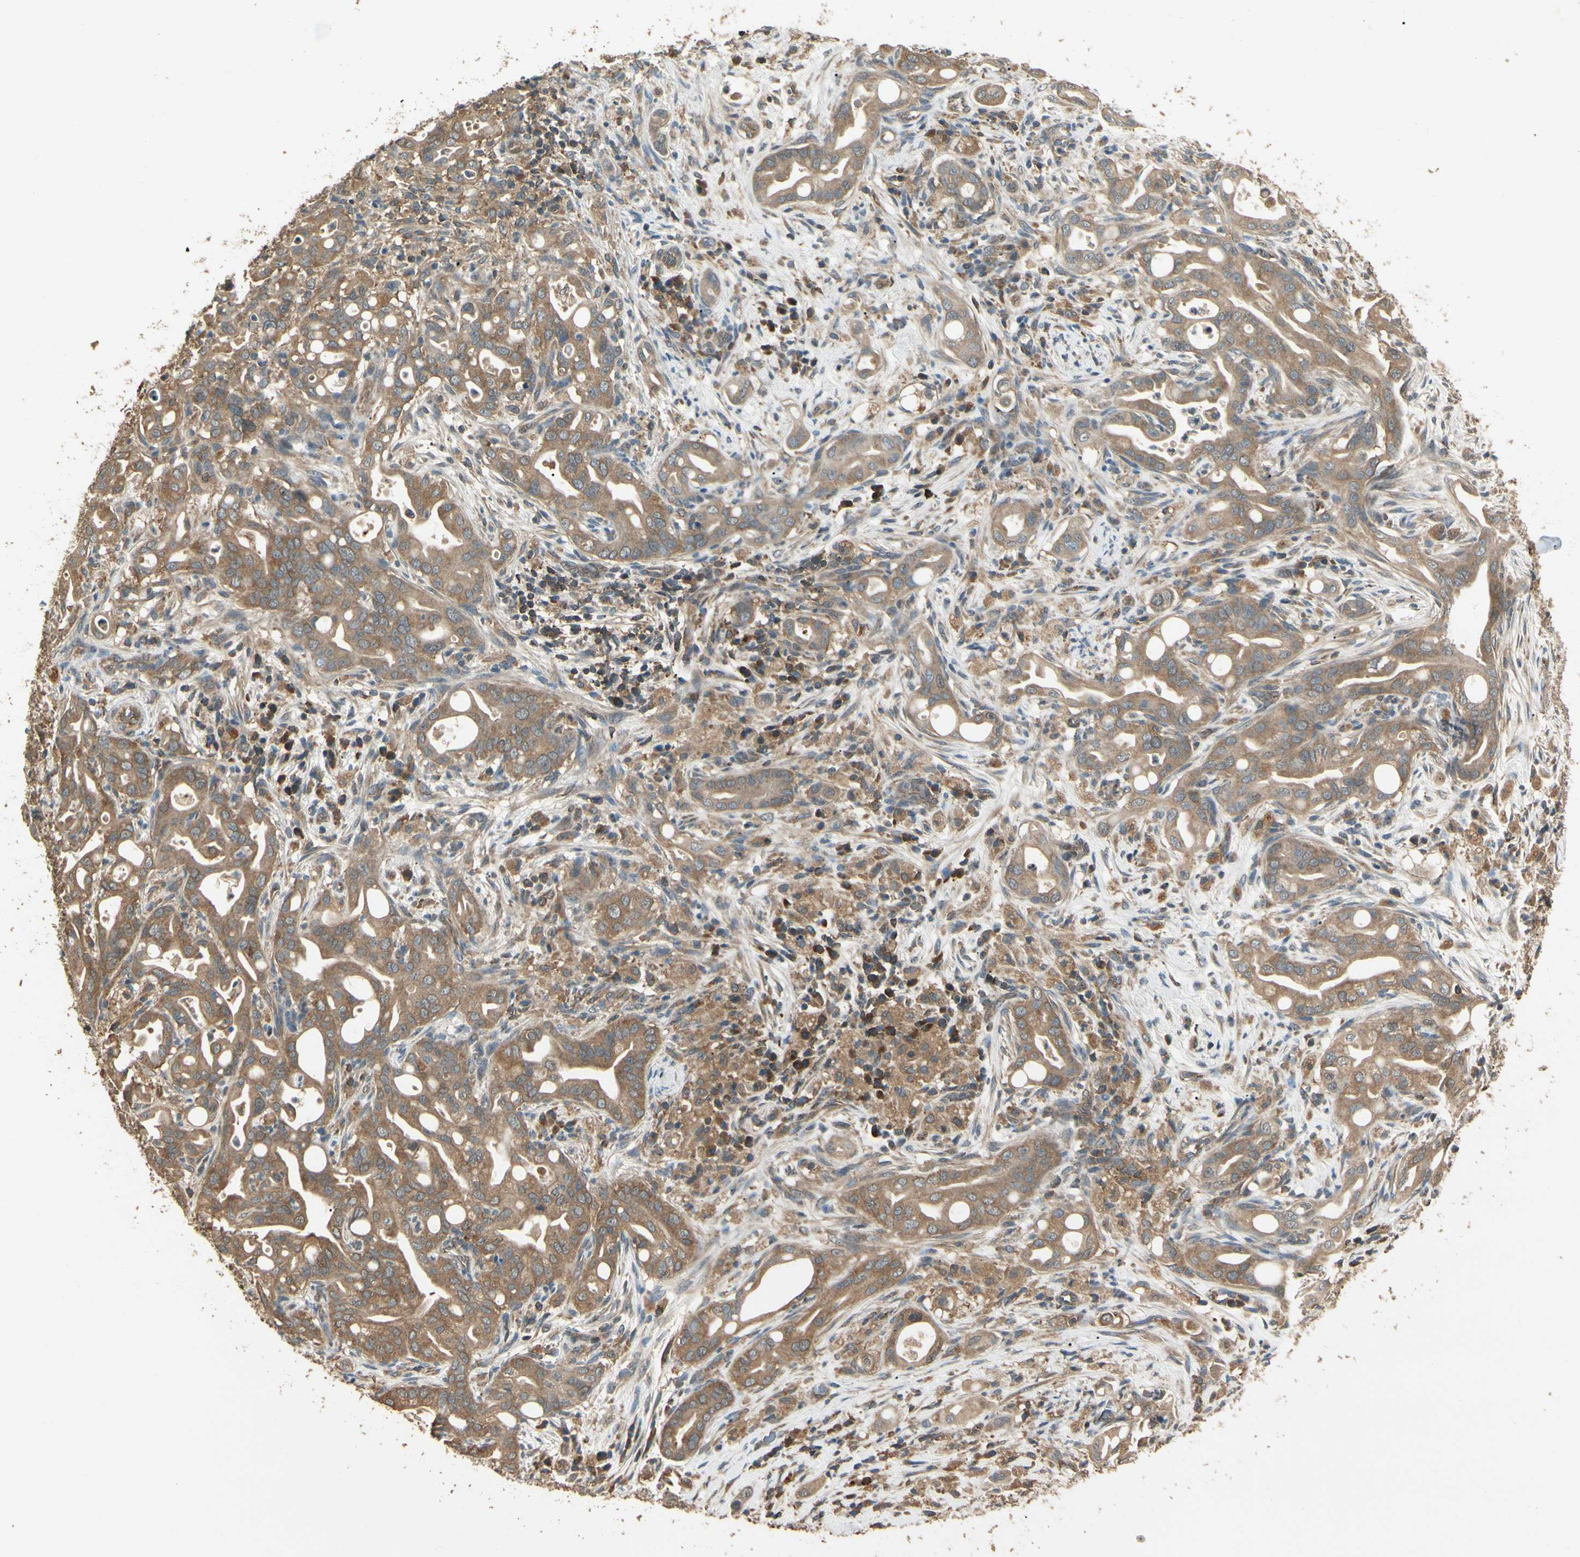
{"staining": {"intensity": "moderate", "quantity": ">75%", "location": "cytoplasmic/membranous"}, "tissue": "liver cancer", "cell_type": "Tumor cells", "image_type": "cancer", "snomed": [{"axis": "morphology", "description": "Cholangiocarcinoma"}, {"axis": "topography", "description": "Liver"}], "caption": "Tumor cells demonstrate moderate cytoplasmic/membranous positivity in about >75% of cells in liver cholangiocarcinoma. The protein of interest is stained brown, and the nuclei are stained in blue (DAB (3,3'-diaminobenzidine) IHC with brightfield microscopy, high magnification).", "gene": "CCT7", "patient": {"sex": "female", "age": 68}}